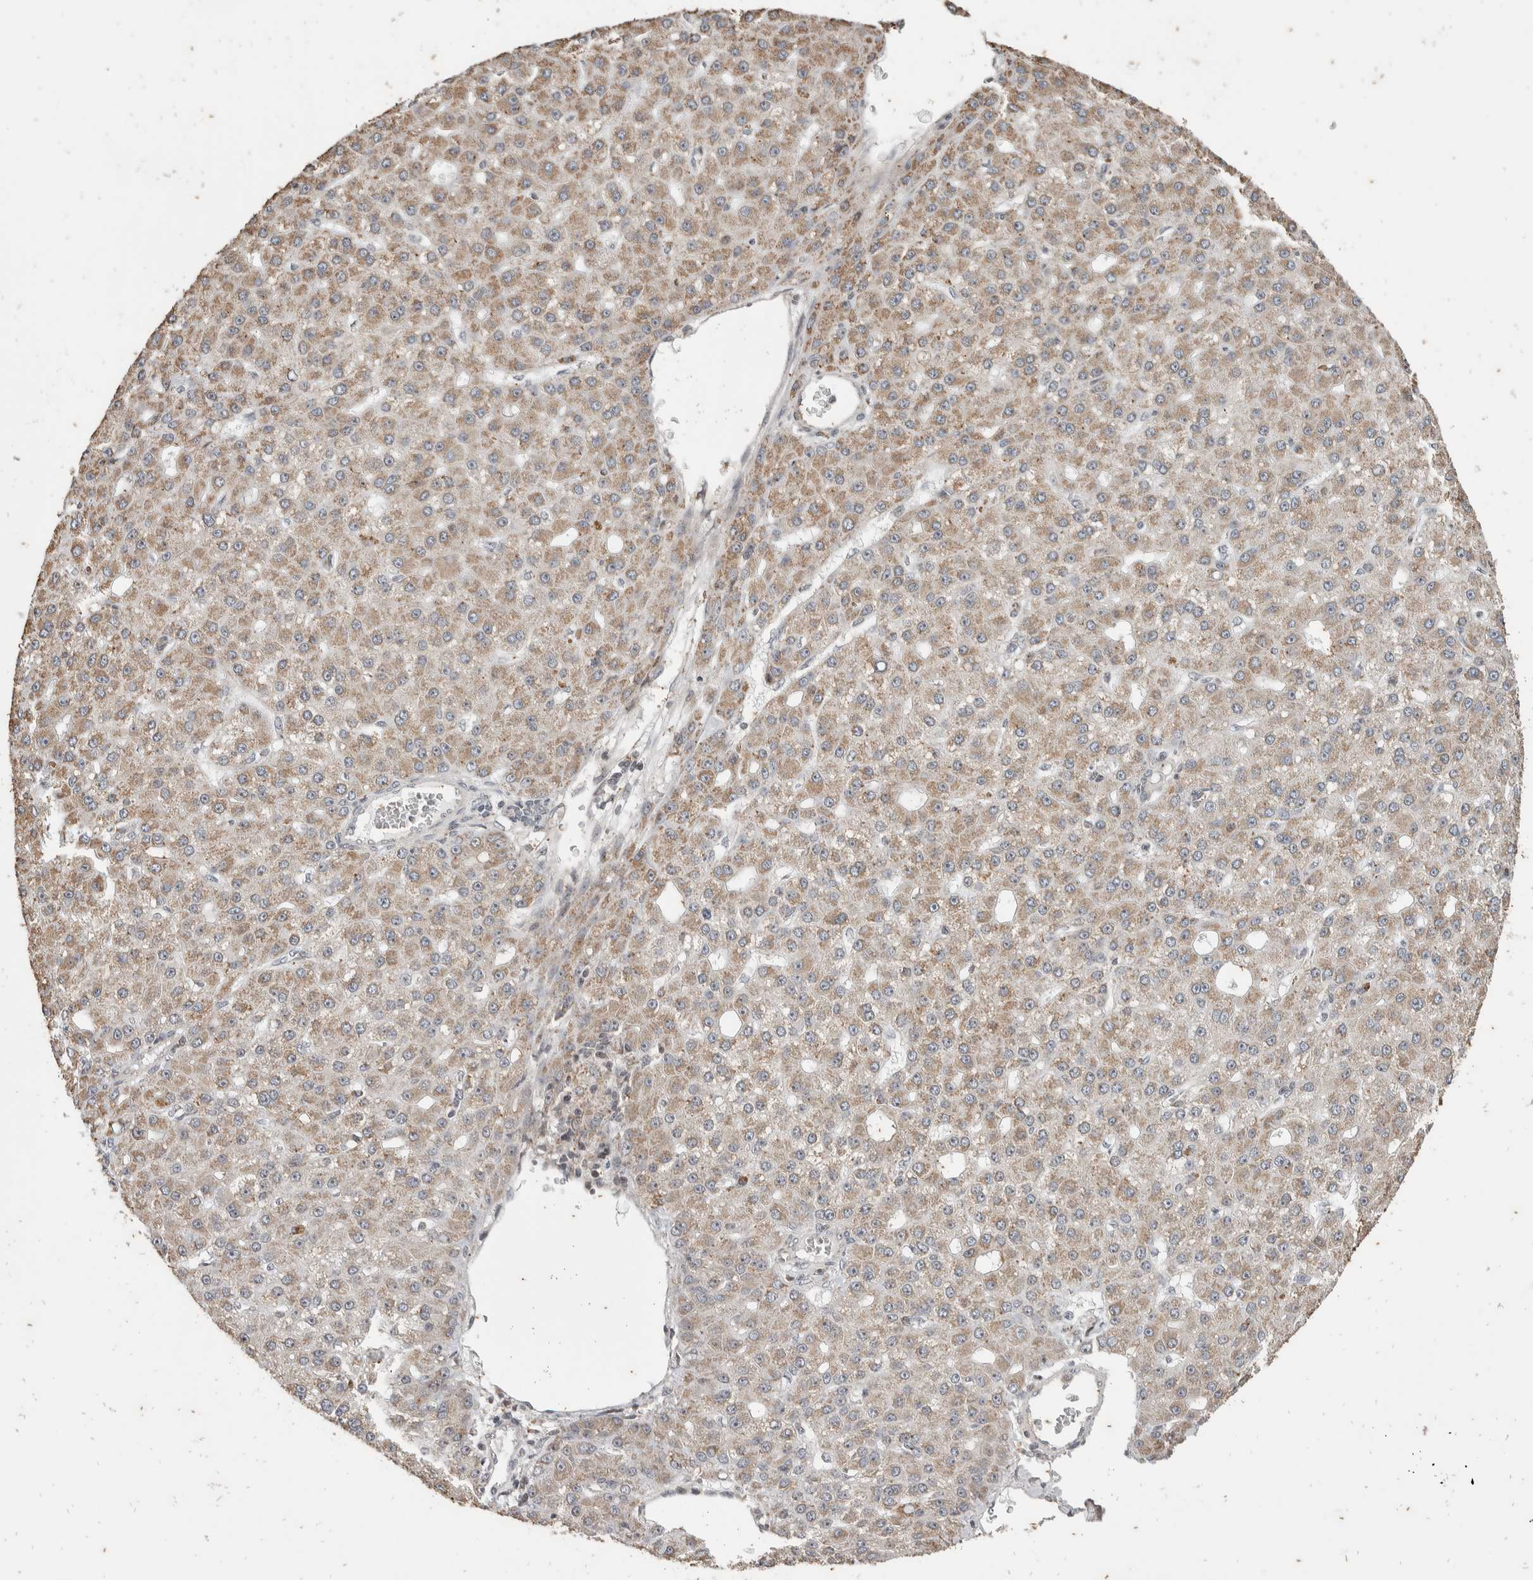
{"staining": {"intensity": "weak", "quantity": ">75%", "location": "cytoplasmic/membranous"}, "tissue": "liver cancer", "cell_type": "Tumor cells", "image_type": "cancer", "snomed": [{"axis": "morphology", "description": "Carcinoma, Hepatocellular, NOS"}, {"axis": "topography", "description": "Liver"}], "caption": "The histopathology image demonstrates staining of liver cancer (hepatocellular carcinoma), revealing weak cytoplasmic/membranous protein positivity (brown color) within tumor cells.", "gene": "ATXN7L1", "patient": {"sex": "male", "age": 67}}